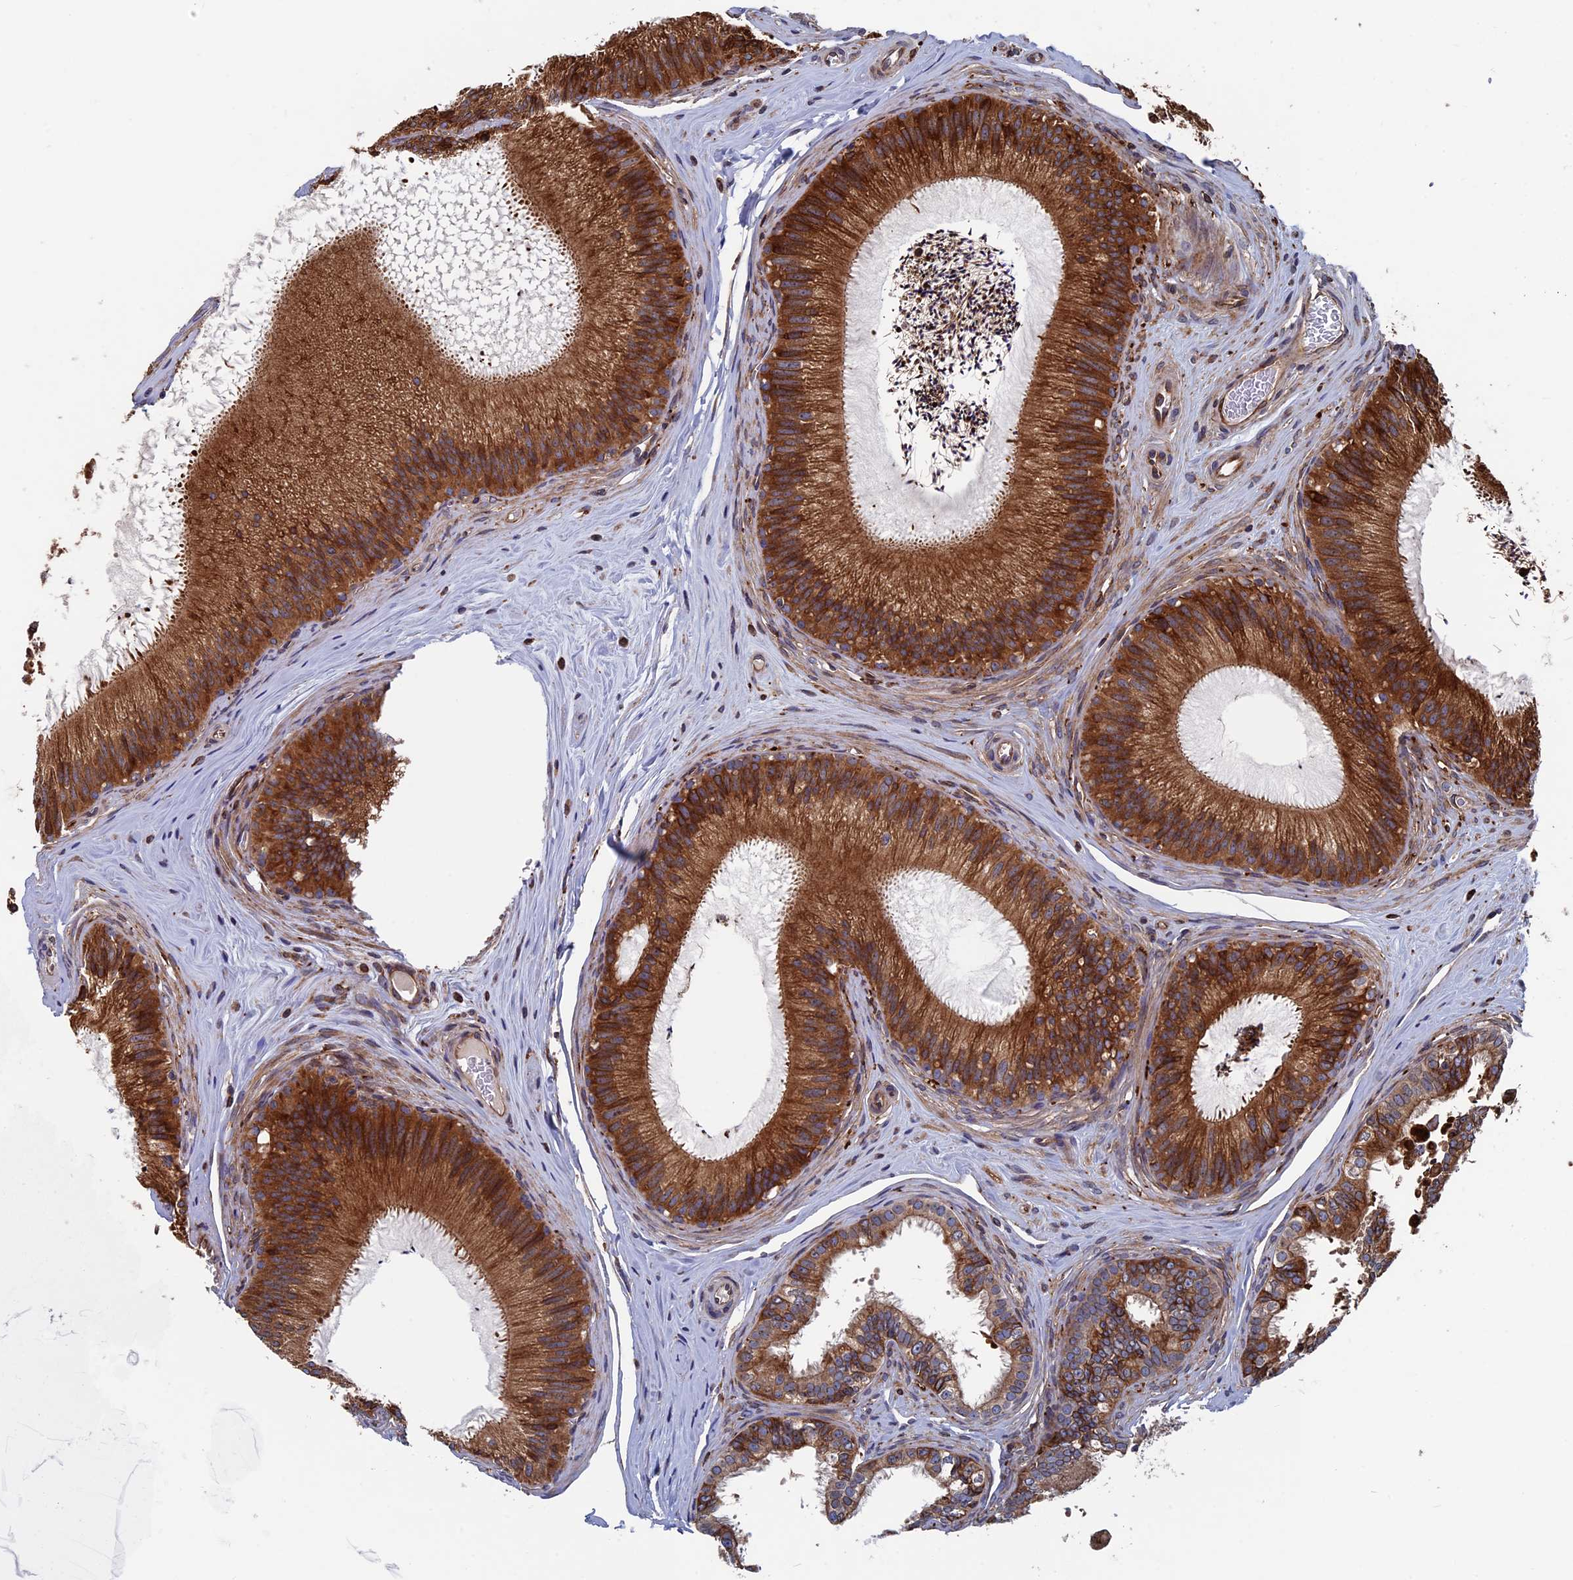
{"staining": {"intensity": "strong", "quantity": ">75%", "location": "cytoplasmic/membranous"}, "tissue": "epididymis", "cell_type": "Glandular cells", "image_type": "normal", "snomed": [{"axis": "morphology", "description": "Normal tissue, NOS"}, {"axis": "topography", "description": "Epididymis"}], "caption": "Epididymis stained for a protein exhibits strong cytoplasmic/membranous positivity in glandular cells.", "gene": "RPUSD1", "patient": {"sex": "male", "age": 46}}